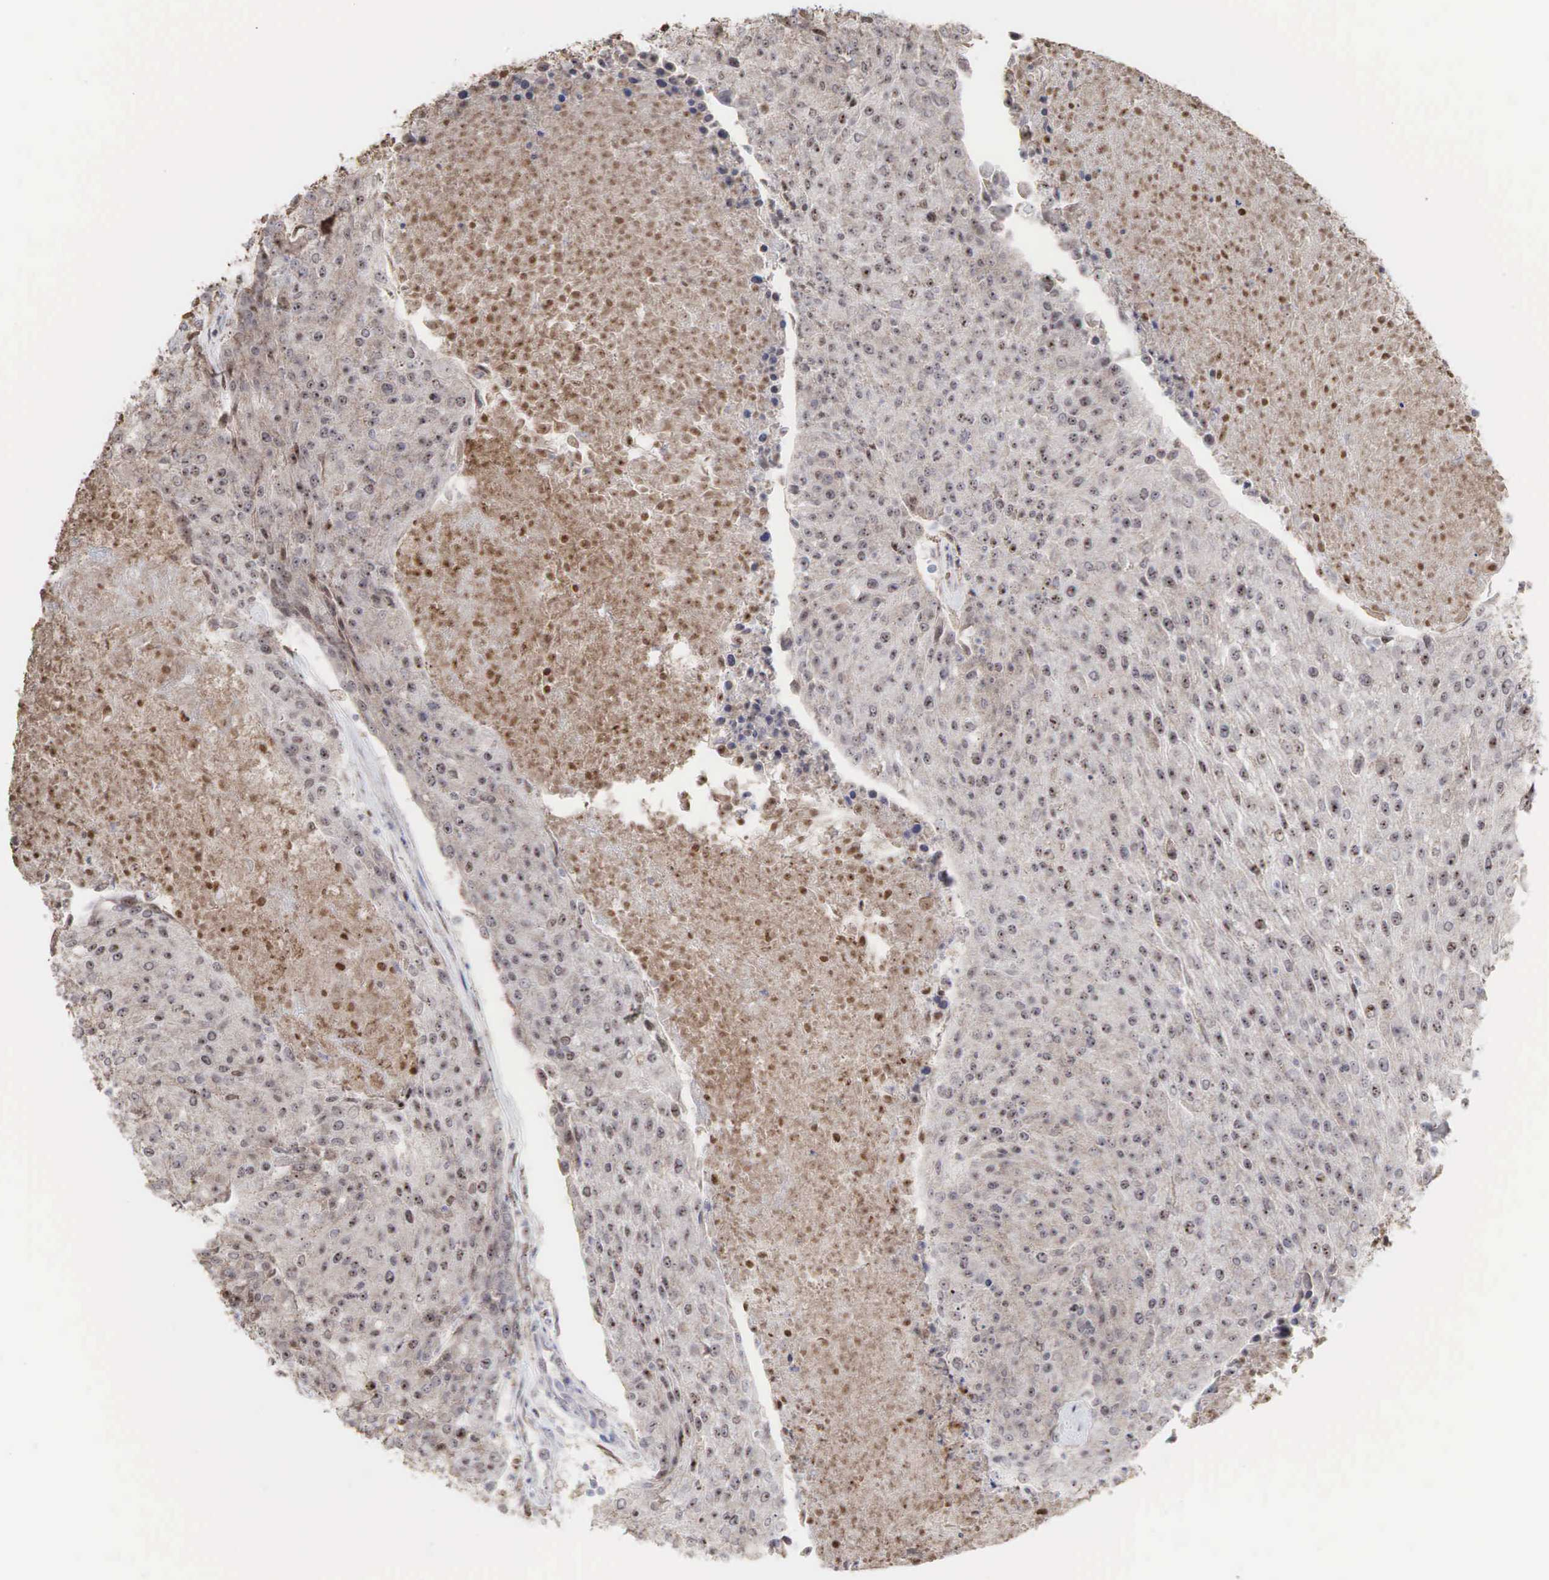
{"staining": {"intensity": "moderate", "quantity": "25%-75%", "location": "cytoplasmic/membranous,nuclear"}, "tissue": "urothelial cancer", "cell_type": "Tumor cells", "image_type": "cancer", "snomed": [{"axis": "morphology", "description": "Urothelial carcinoma, High grade"}, {"axis": "topography", "description": "Urinary bladder"}], "caption": "Urothelial carcinoma (high-grade) stained for a protein (brown) demonstrates moderate cytoplasmic/membranous and nuclear positive expression in approximately 25%-75% of tumor cells.", "gene": "DKC1", "patient": {"sex": "female", "age": 85}}